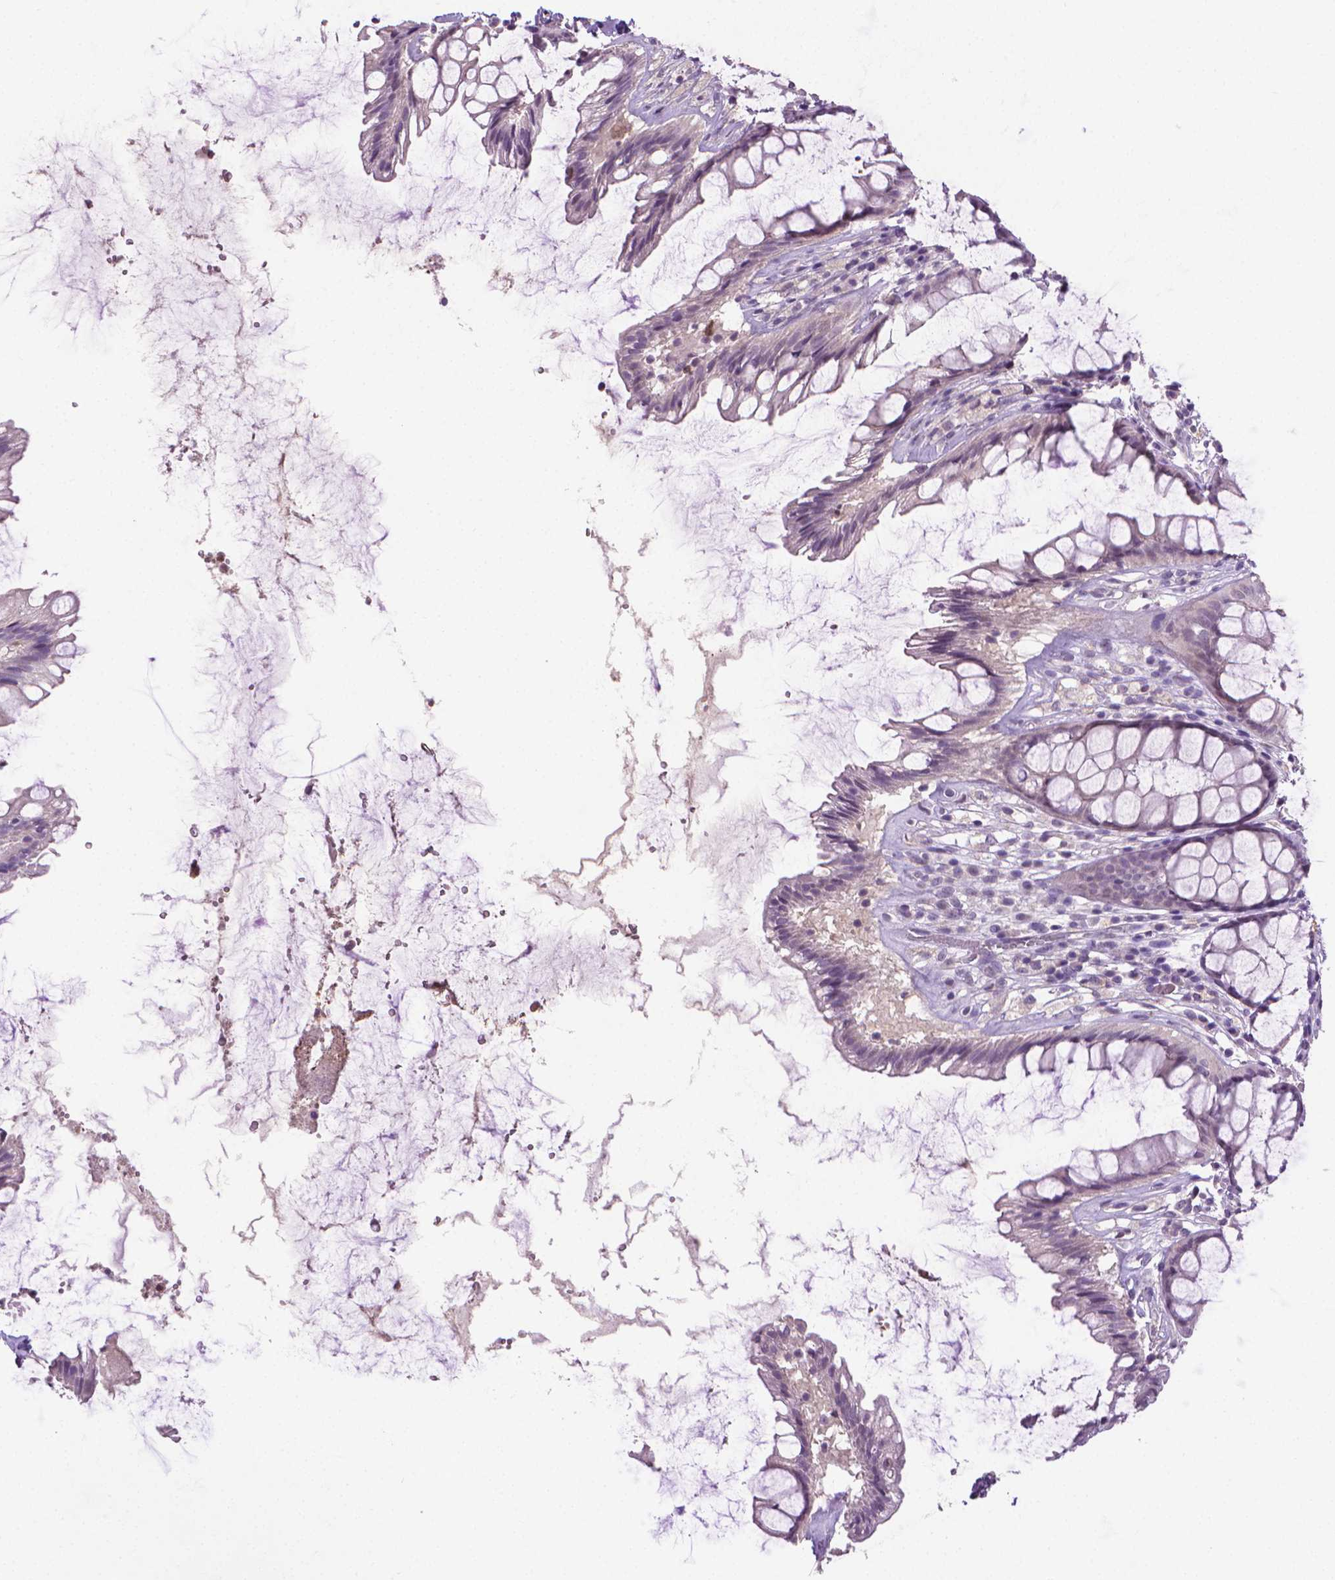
{"staining": {"intensity": "negative", "quantity": "none", "location": "none"}, "tissue": "rectum", "cell_type": "Glandular cells", "image_type": "normal", "snomed": [{"axis": "morphology", "description": "Normal tissue, NOS"}, {"axis": "topography", "description": "Rectum"}], "caption": "The photomicrograph exhibits no staining of glandular cells in benign rectum. The staining was performed using DAB (3,3'-diaminobenzidine) to visualize the protein expression in brown, while the nuclei were stained in blue with hematoxylin (Magnification: 20x).", "gene": "CDKN2D", "patient": {"sex": "male", "age": 72}}